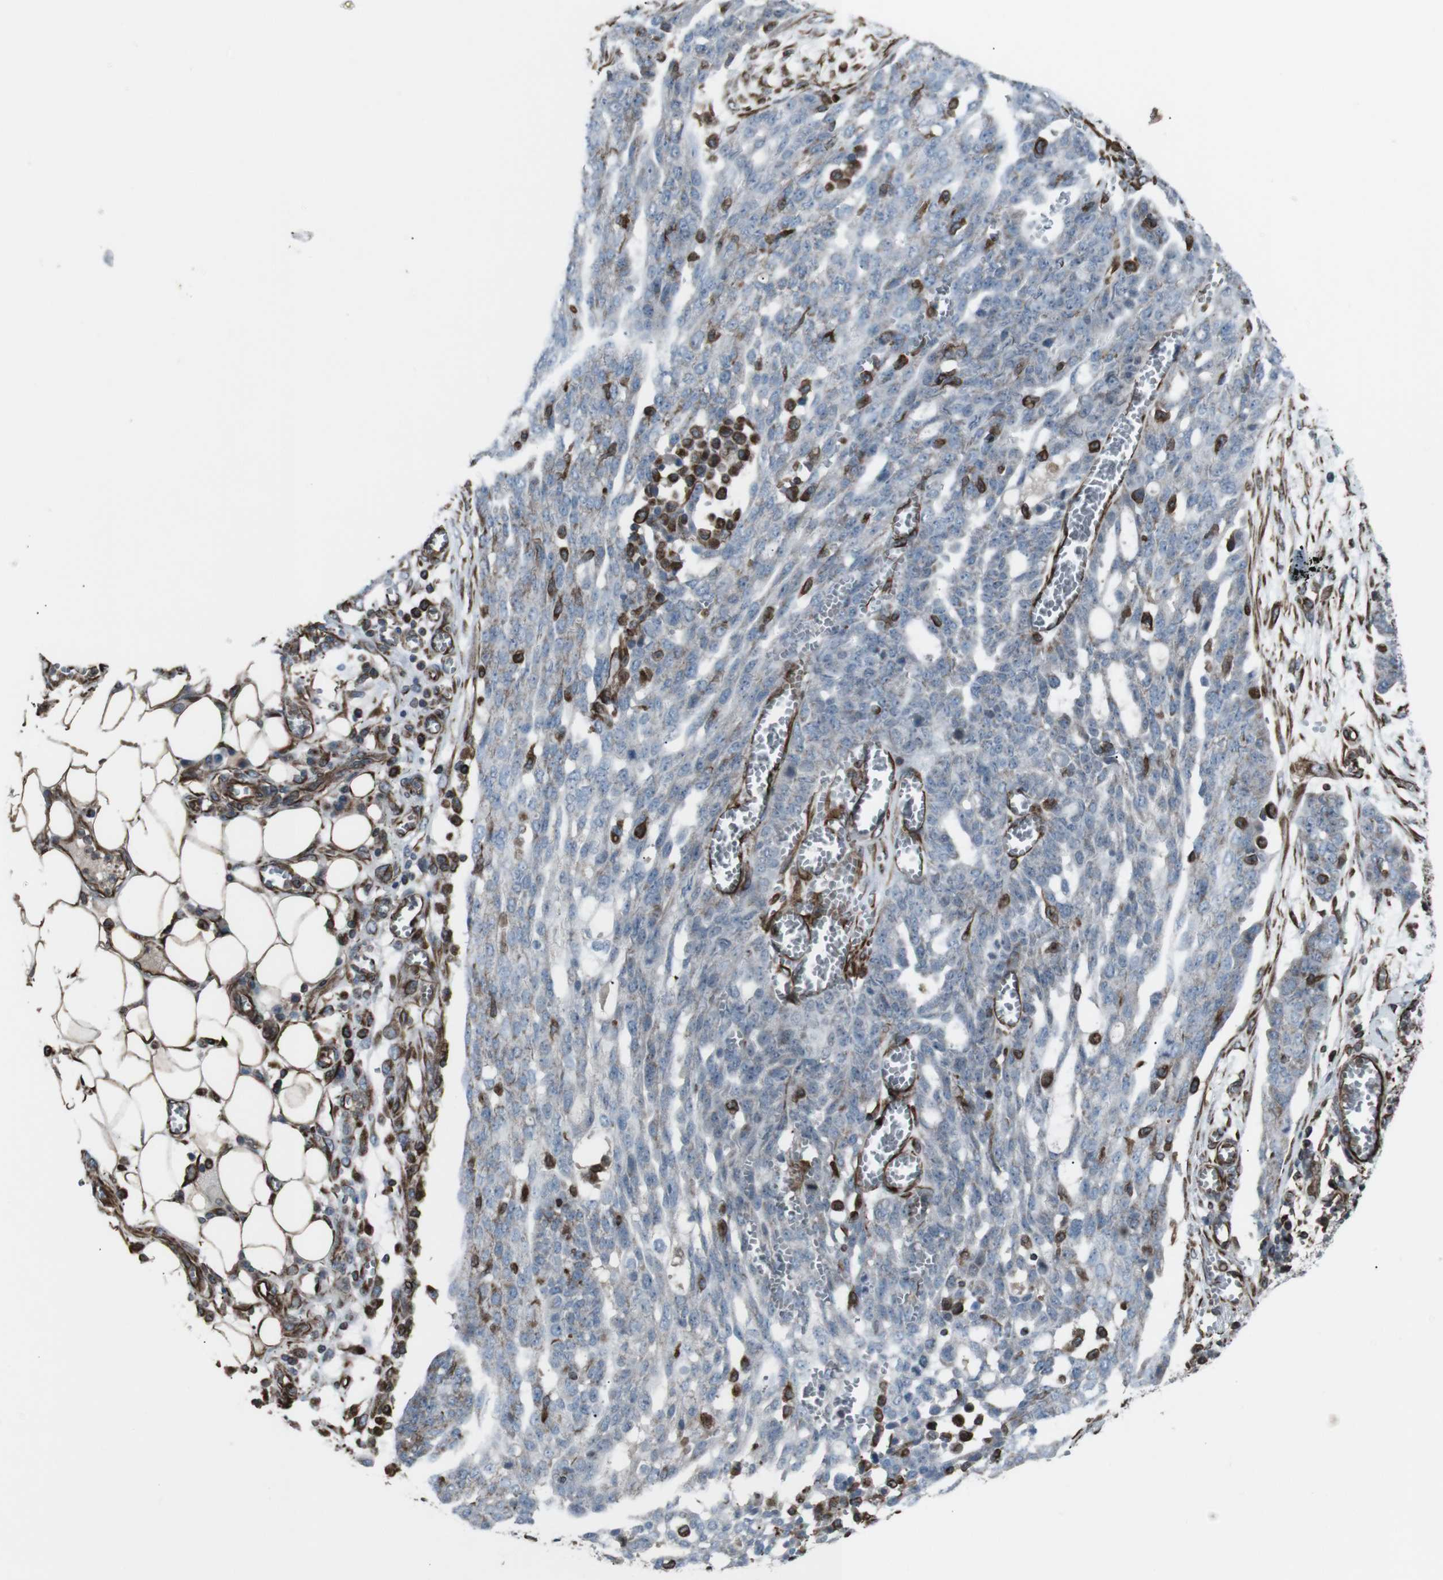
{"staining": {"intensity": "negative", "quantity": "none", "location": "none"}, "tissue": "ovarian cancer", "cell_type": "Tumor cells", "image_type": "cancer", "snomed": [{"axis": "morphology", "description": "Cystadenocarcinoma, serous, NOS"}, {"axis": "topography", "description": "Soft tissue"}, {"axis": "topography", "description": "Ovary"}], "caption": "Serous cystadenocarcinoma (ovarian) was stained to show a protein in brown. There is no significant staining in tumor cells. (DAB IHC with hematoxylin counter stain).", "gene": "TMEM141", "patient": {"sex": "female", "age": 57}}